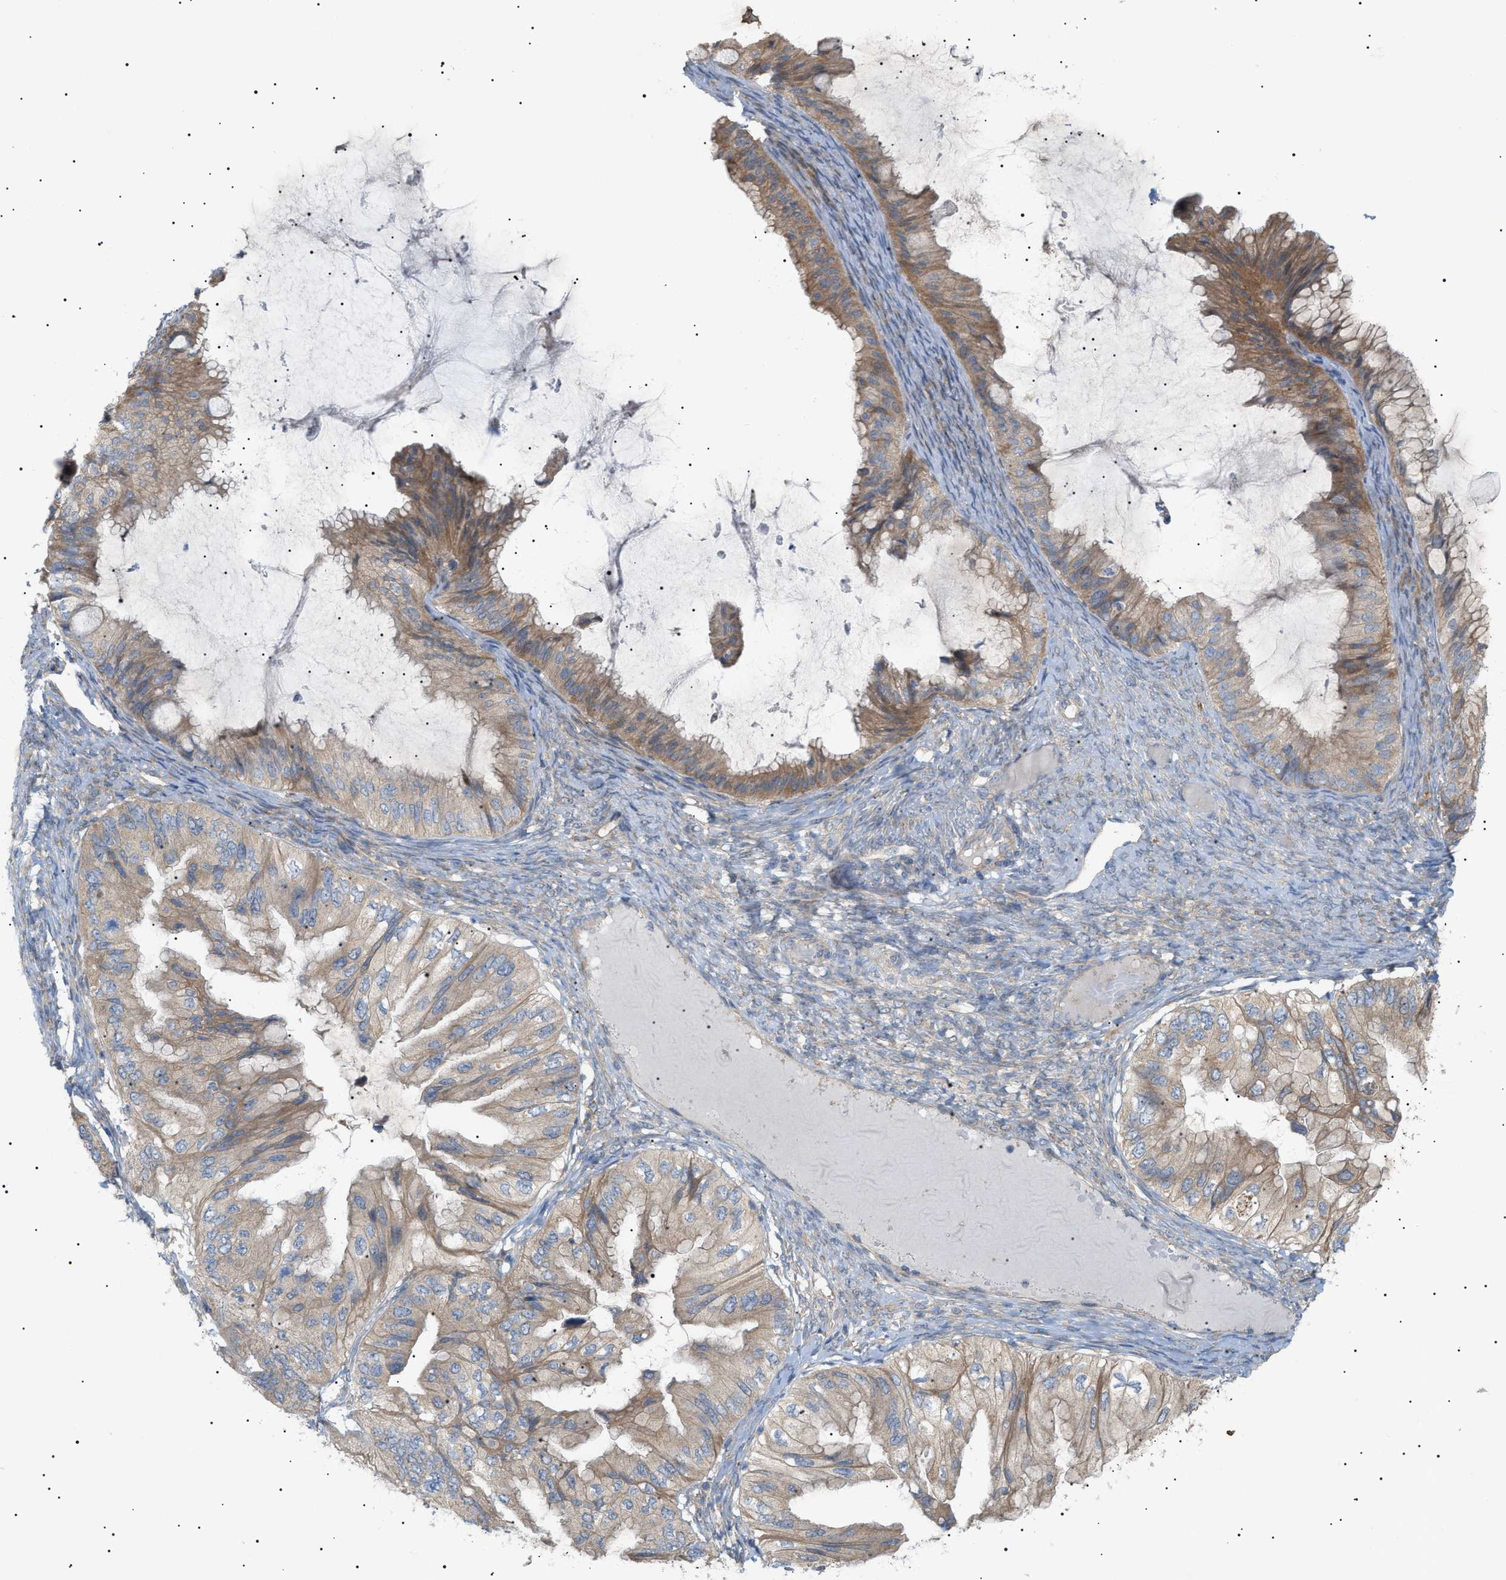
{"staining": {"intensity": "moderate", "quantity": ">75%", "location": "cytoplasmic/membranous"}, "tissue": "ovarian cancer", "cell_type": "Tumor cells", "image_type": "cancer", "snomed": [{"axis": "morphology", "description": "Cystadenocarcinoma, mucinous, NOS"}, {"axis": "topography", "description": "Ovary"}], "caption": "There is medium levels of moderate cytoplasmic/membranous staining in tumor cells of ovarian cancer (mucinous cystadenocarcinoma), as demonstrated by immunohistochemical staining (brown color).", "gene": "IRS2", "patient": {"sex": "female", "age": 61}}